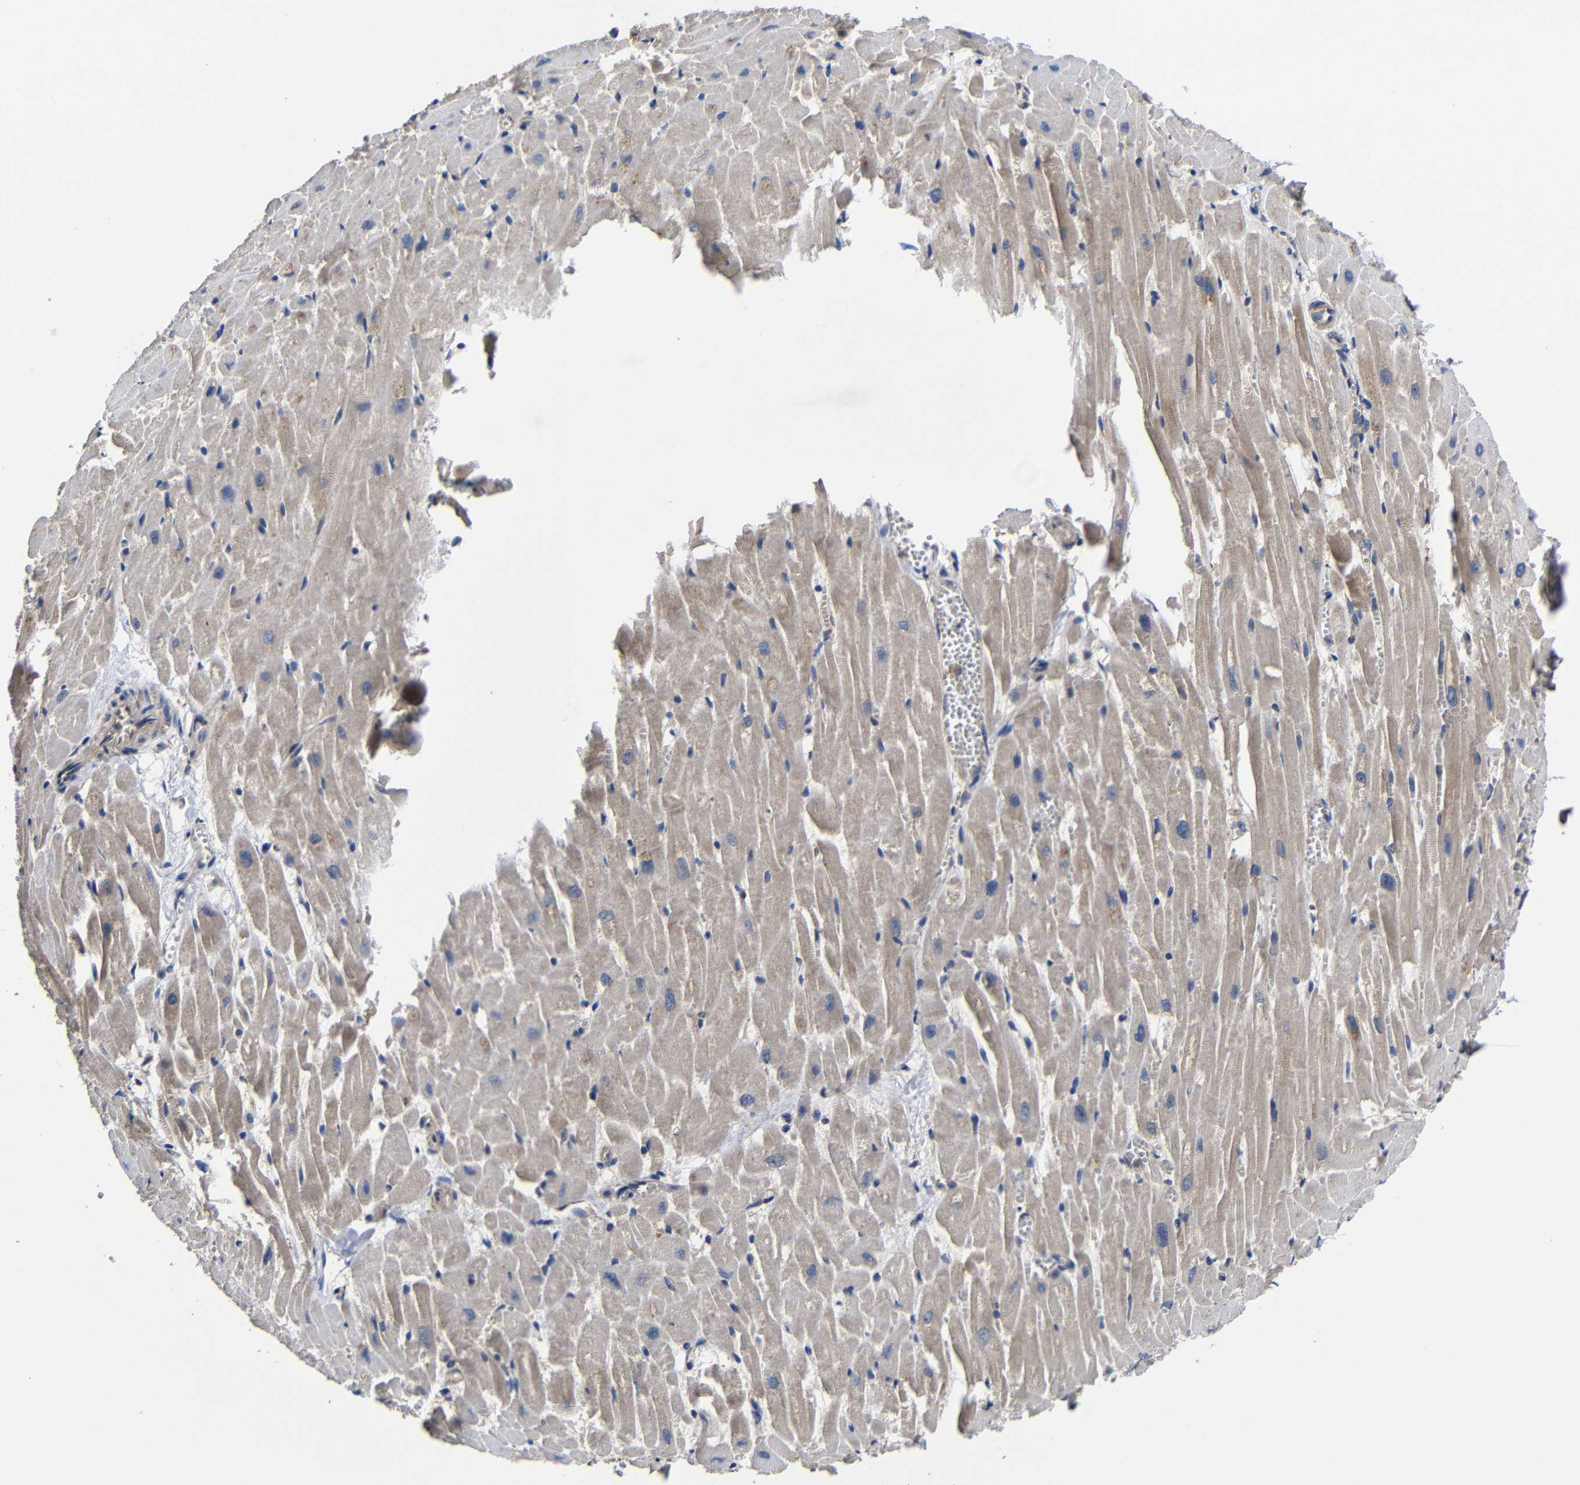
{"staining": {"intensity": "weak", "quantity": "25%-75%", "location": "cytoplasmic/membranous"}, "tissue": "heart muscle", "cell_type": "Cardiomyocytes", "image_type": "normal", "snomed": [{"axis": "morphology", "description": "Normal tissue, NOS"}, {"axis": "topography", "description": "Heart"}], "caption": "A histopathology image showing weak cytoplasmic/membranous staining in approximately 25%-75% of cardiomyocytes in normal heart muscle, as visualized by brown immunohistochemical staining.", "gene": "LPAR5", "patient": {"sex": "female", "age": 19}}